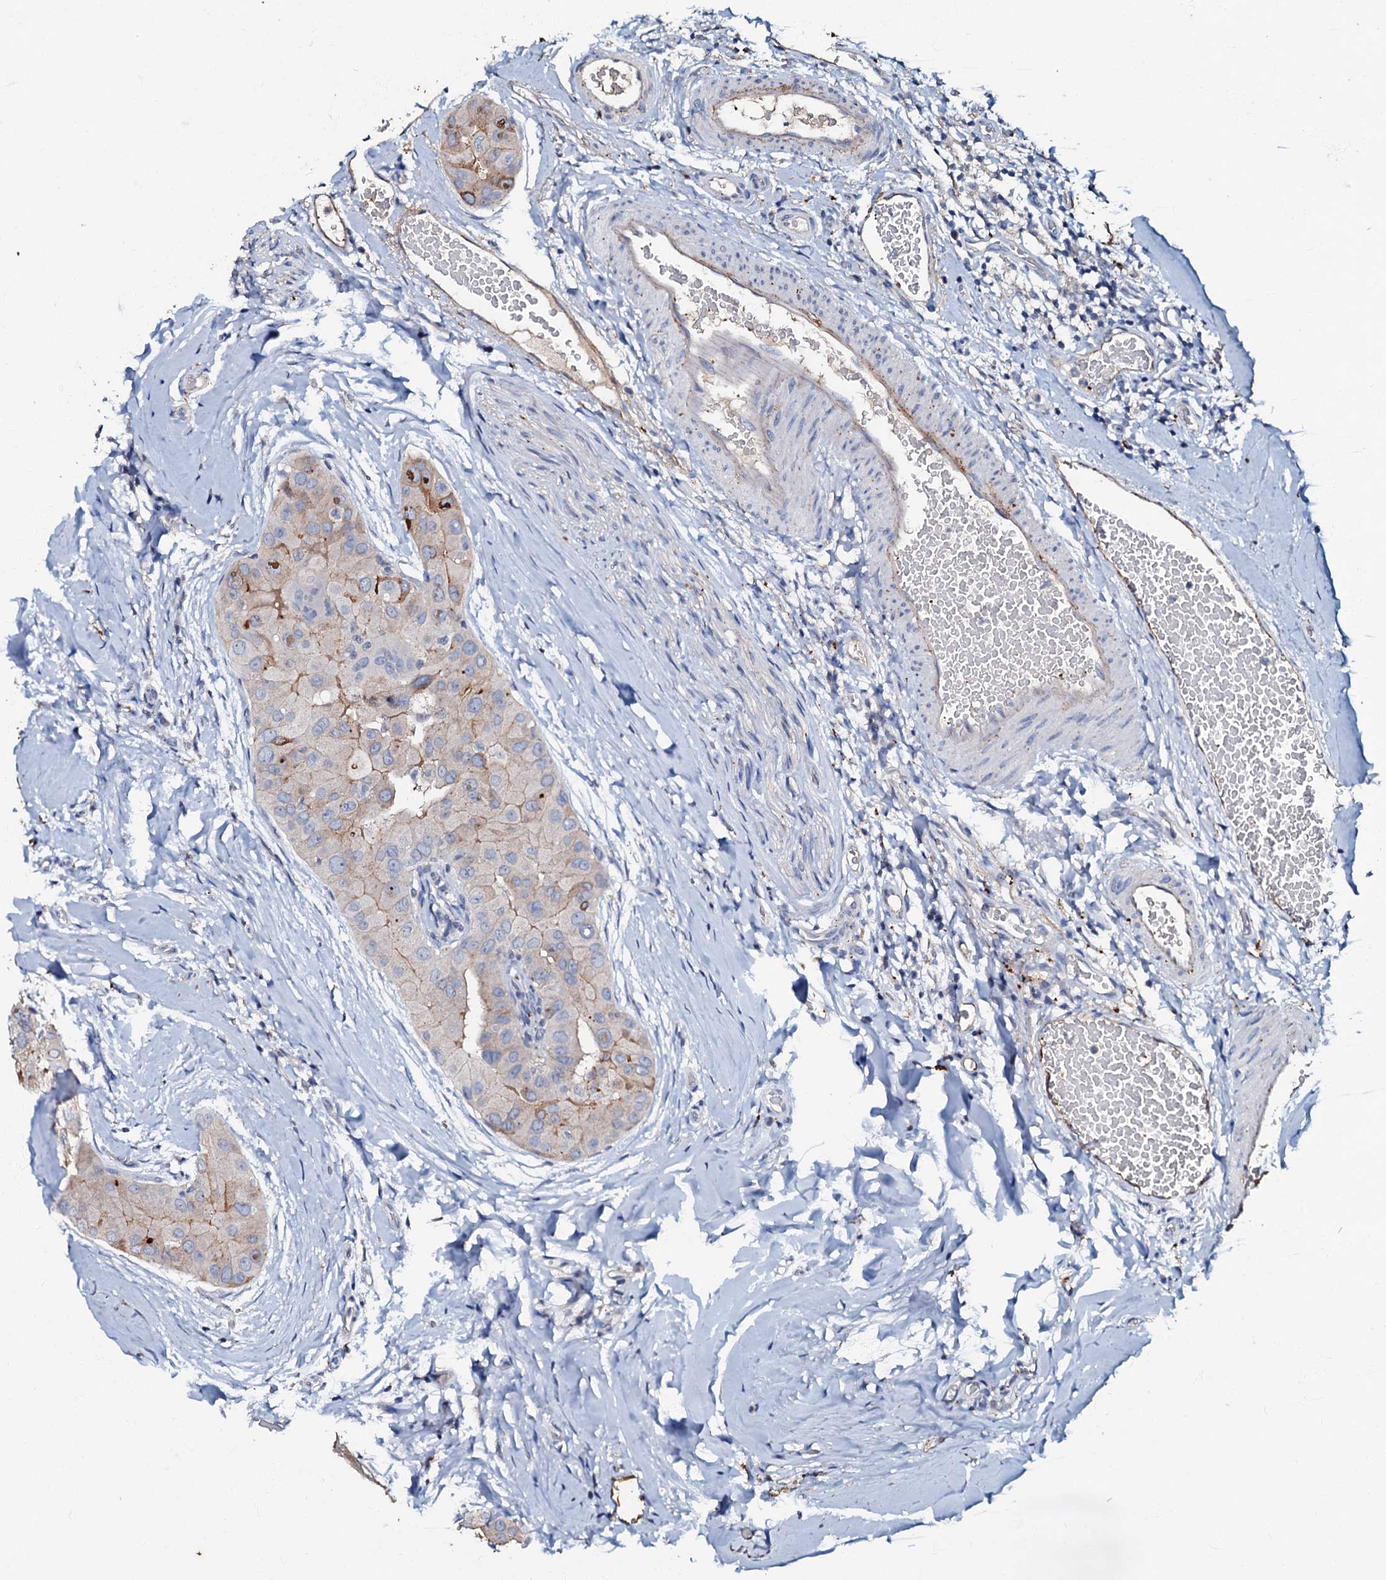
{"staining": {"intensity": "moderate", "quantity": "<25%", "location": "cytoplasmic/membranous"}, "tissue": "thyroid cancer", "cell_type": "Tumor cells", "image_type": "cancer", "snomed": [{"axis": "morphology", "description": "Papillary adenocarcinoma, NOS"}, {"axis": "topography", "description": "Thyroid gland"}], "caption": "A high-resolution image shows IHC staining of thyroid cancer (papillary adenocarcinoma), which exhibits moderate cytoplasmic/membranous positivity in approximately <25% of tumor cells.", "gene": "MANSC4", "patient": {"sex": "male", "age": 33}}